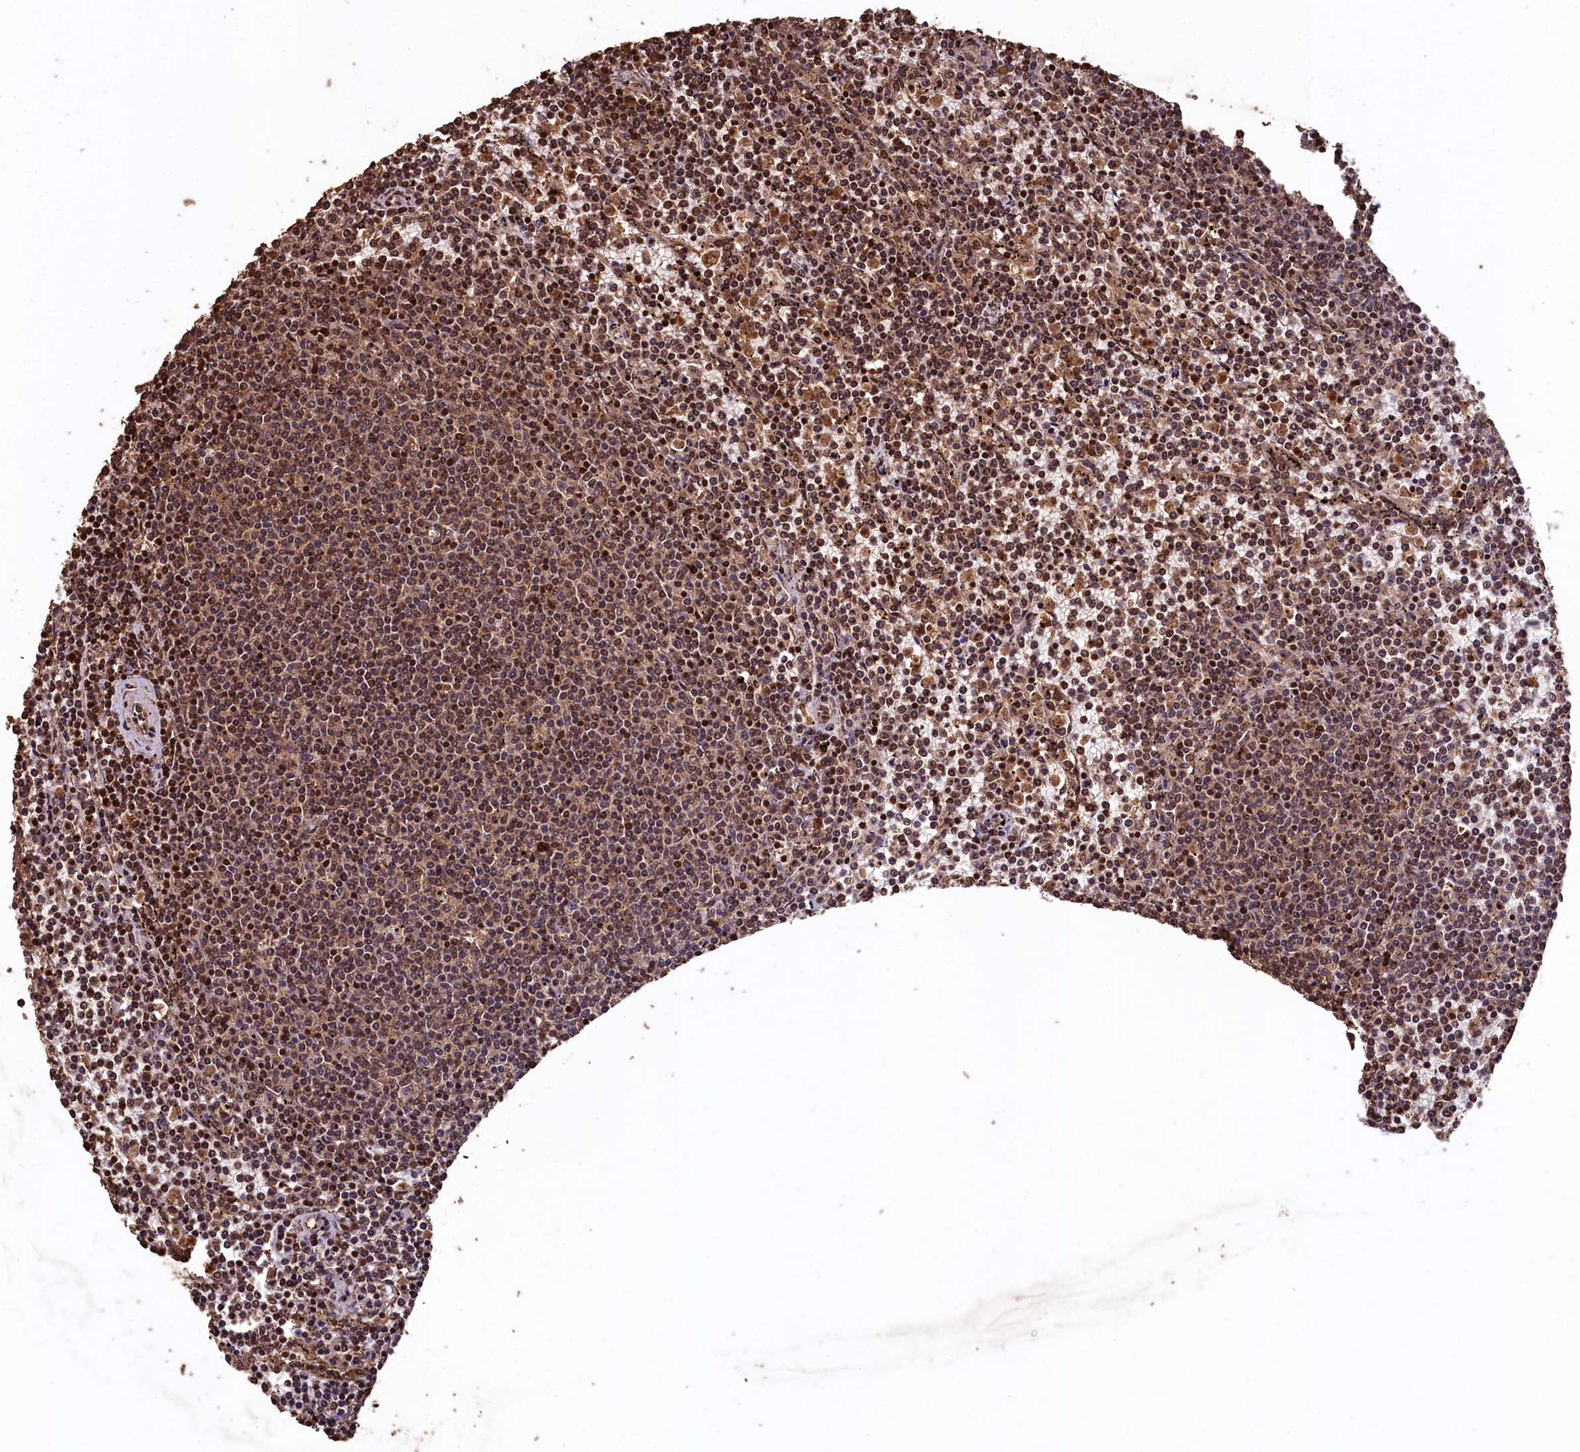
{"staining": {"intensity": "moderate", "quantity": ">75%", "location": "cytoplasmic/membranous,nuclear"}, "tissue": "lymphoma", "cell_type": "Tumor cells", "image_type": "cancer", "snomed": [{"axis": "morphology", "description": "Malignant lymphoma, non-Hodgkin's type, Low grade"}, {"axis": "topography", "description": "Spleen"}], "caption": "Lymphoma stained for a protein (brown) exhibits moderate cytoplasmic/membranous and nuclear positive expression in about >75% of tumor cells.", "gene": "CEP57L1", "patient": {"sex": "female", "age": 50}}